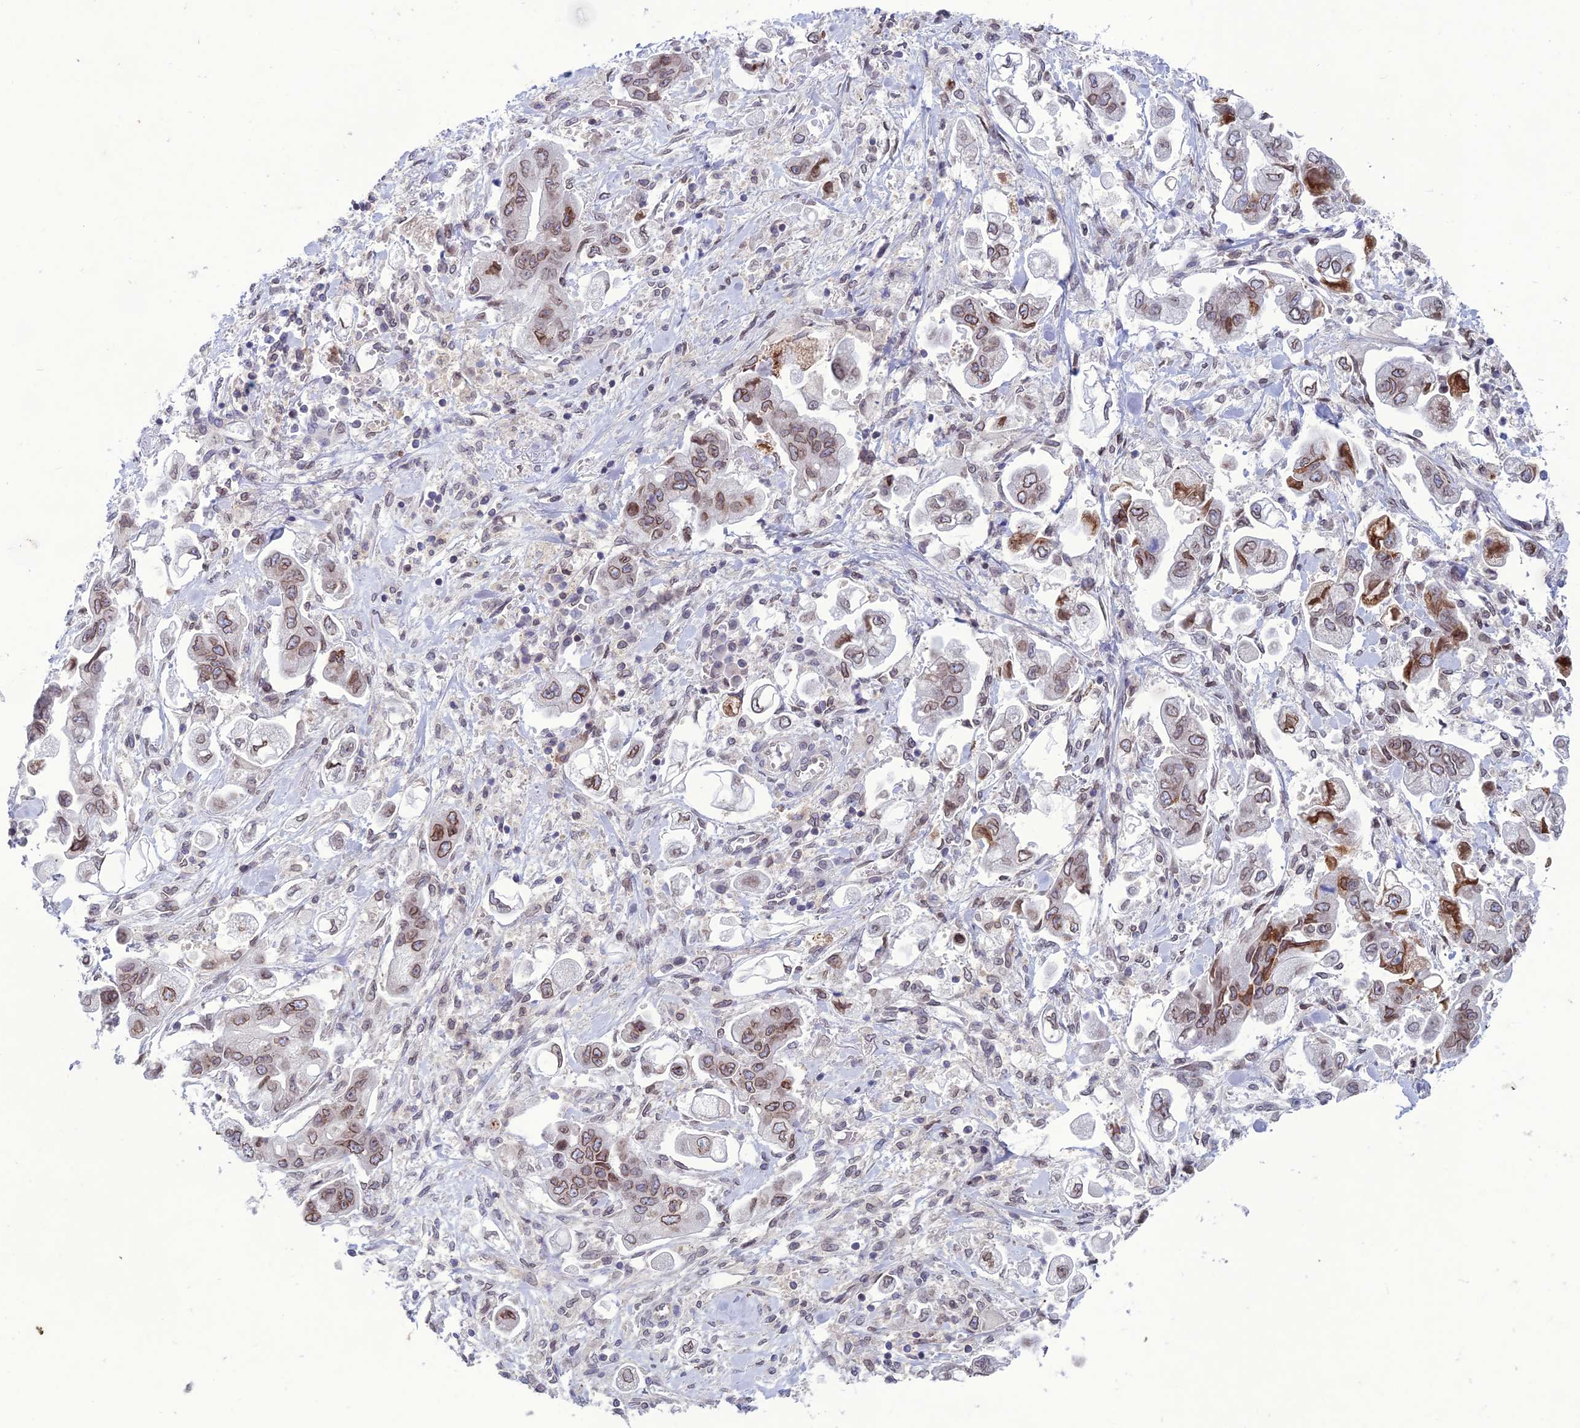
{"staining": {"intensity": "moderate", "quantity": ">75%", "location": "cytoplasmic/membranous,nuclear"}, "tissue": "stomach cancer", "cell_type": "Tumor cells", "image_type": "cancer", "snomed": [{"axis": "morphology", "description": "Adenocarcinoma, NOS"}, {"axis": "topography", "description": "Stomach"}], "caption": "Stomach cancer (adenocarcinoma) stained for a protein (brown) shows moderate cytoplasmic/membranous and nuclear positive positivity in about >75% of tumor cells.", "gene": "WDR46", "patient": {"sex": "male", "age": 62}}